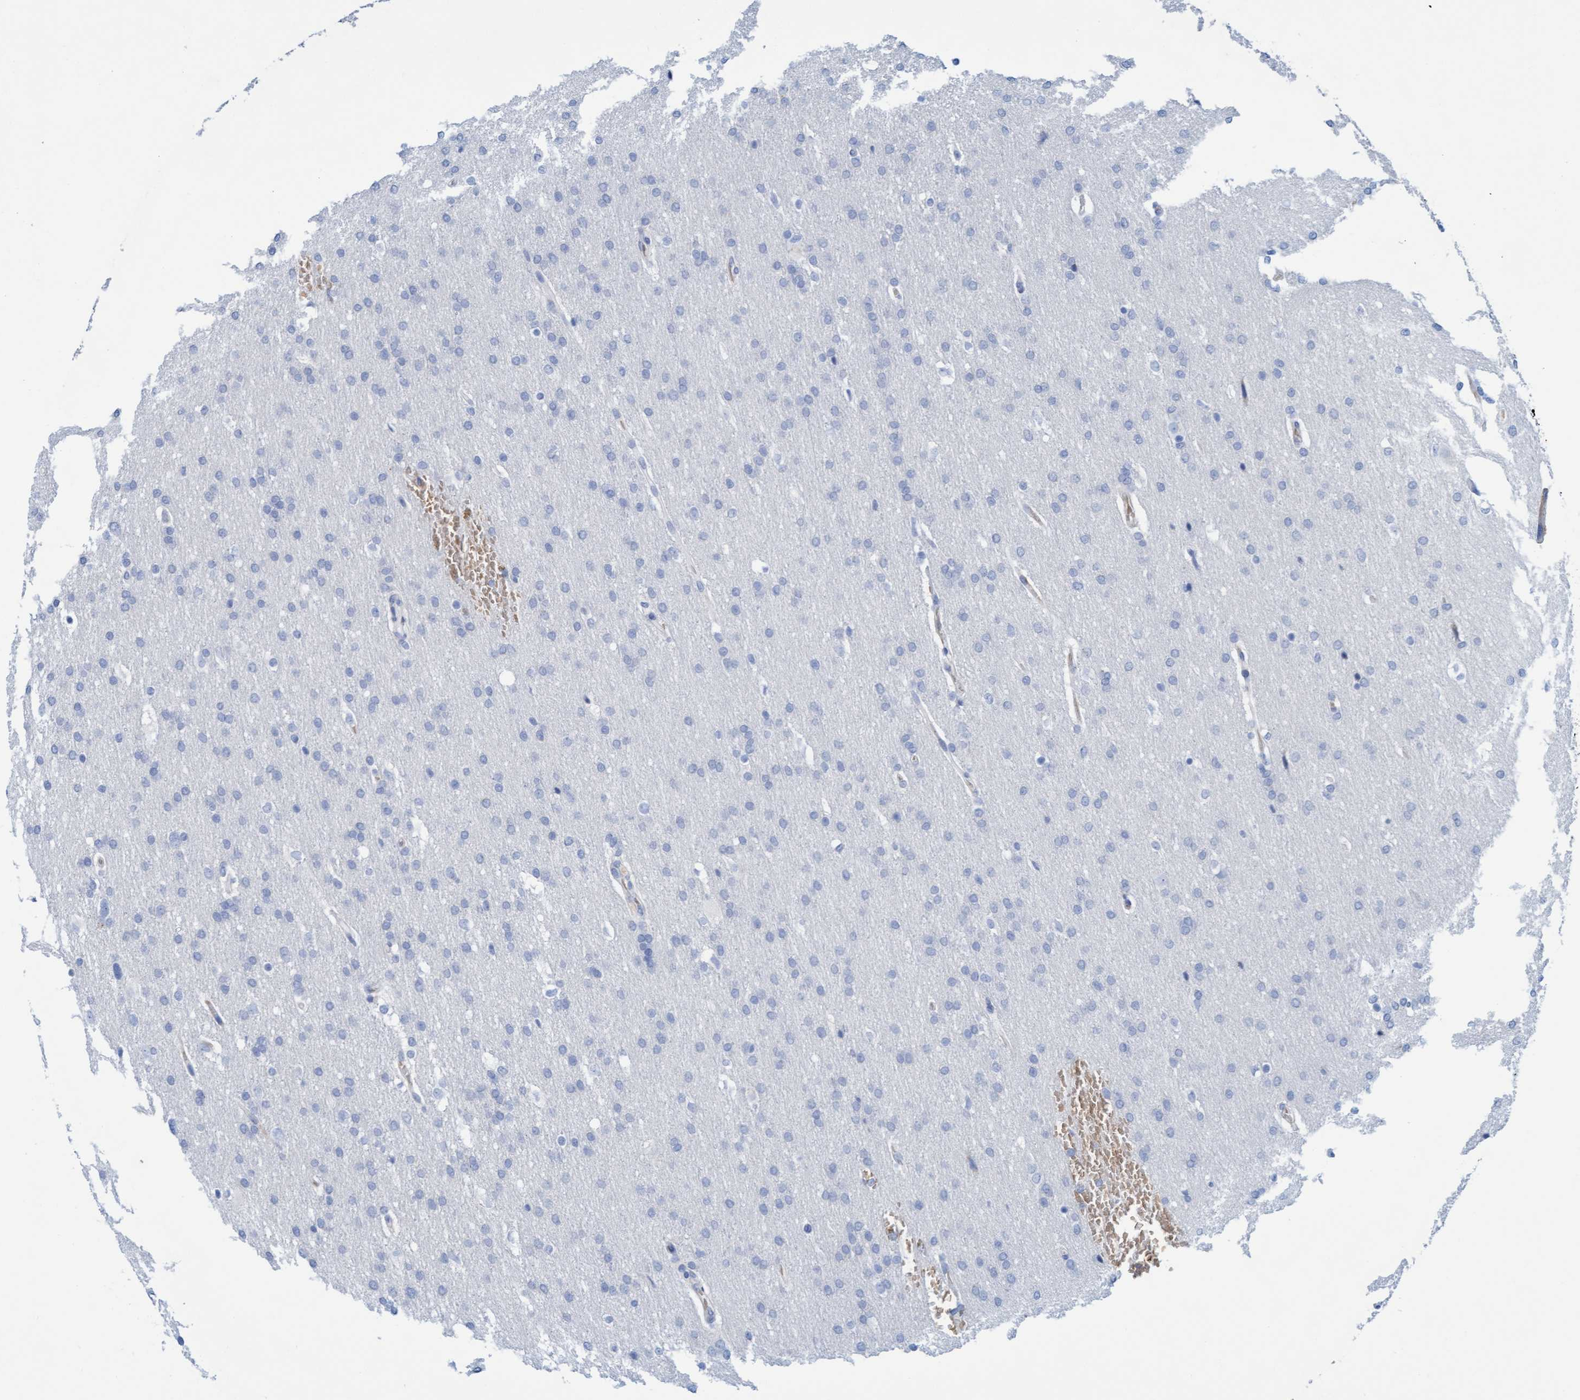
{"staining": {"intensity": "negative", "quantity": "none", "location": "none"}, "tissue": "glioma", "cell_type": "Tumor cells", "image_type": "cancer", "snomed": [{"axis": "morphology", "description": "Glioma, malignant, Low grade"}, {"axis": "topography", "description": "Brain"}], "caption": "The image exhibits no significant staining in tumor cells of glioma.", "gene": "P2RX5", "patient": {"sex": "female", "age": 37}}